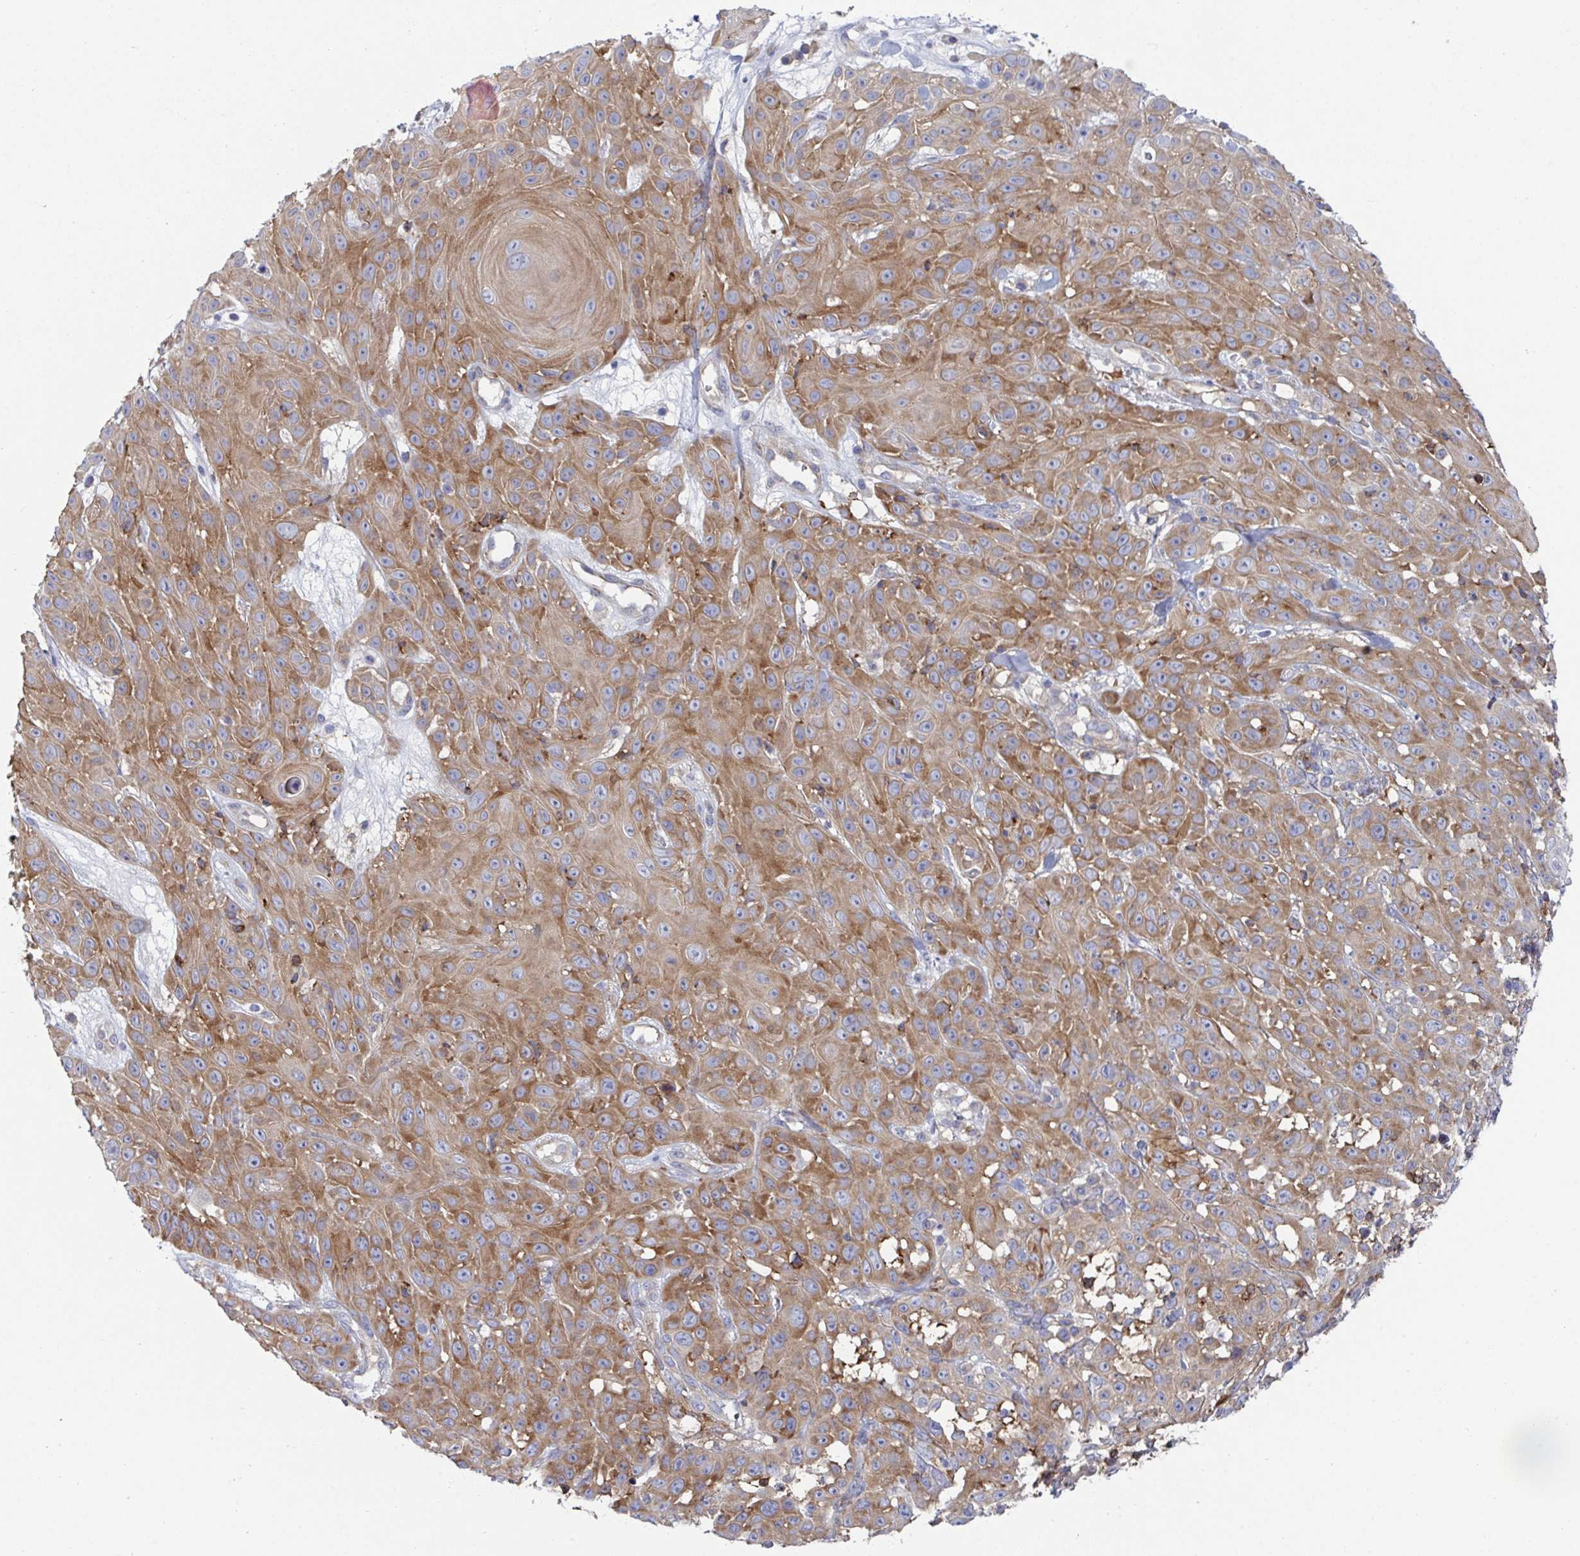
{"staining": {"intensity": "moderate", "quantity": "25%-75%", "location": "cytoplasmic/membranous"}, "tissue": "skin cancer", "cell_type": "Tumor cells", "image_type": "cancer", "snomed": [{"axis": "morphology", "description": "Squamous cell carcinoma, NOS"}, {"axis": "topography", "description": "Skin"}], "caption": "Brown immunohistochemical staining in skin cancer demonstrates moderate cytoplasmic/membranous expression in approximately 25%-75% of tumor cells.", "gene": "WNK1", "patient": {"sex": "male", "age": 82}}